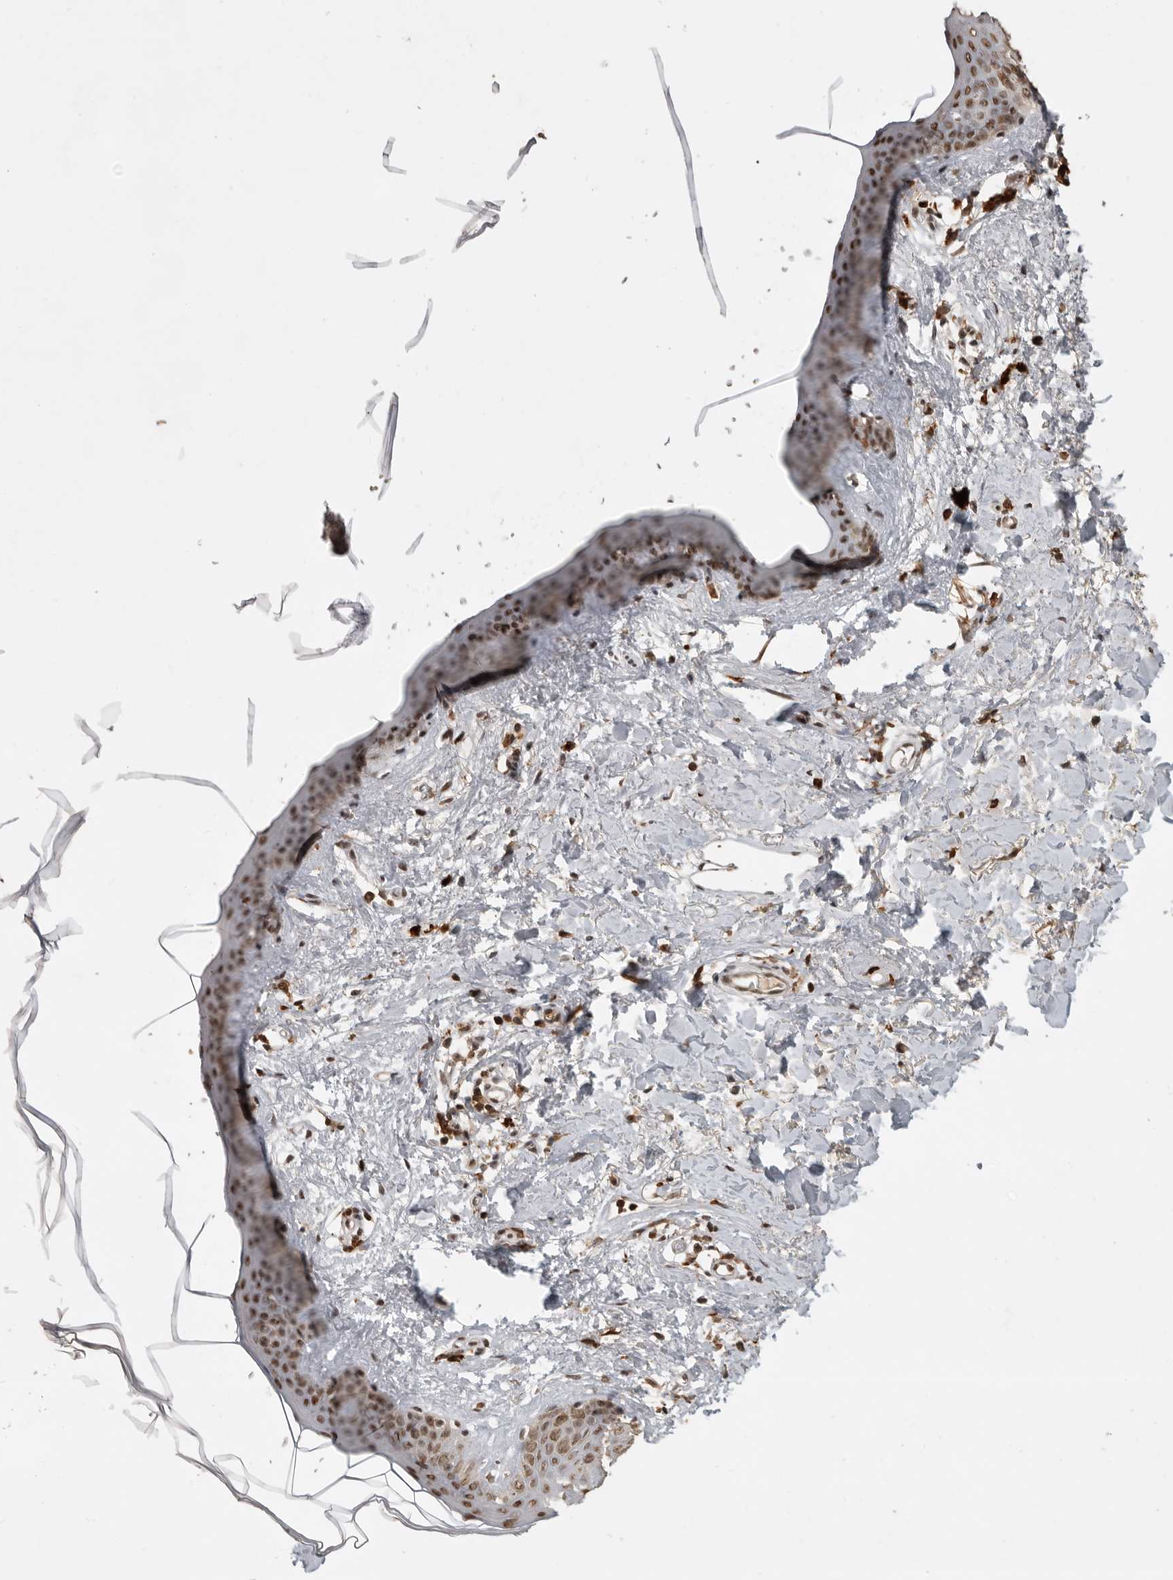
{"staining": {"intensity": "strong", "quantity": ">75%", "location": "cytoplasmic/membranous,nuclear"}, "tissue": "skin", "cell_type": "Fibroblasts", "image_type": "normal", "snomed": [{"axis": "morphology", "description": "Normal tissue, NOS"}, {"axis": "topography", "description": "Skin"}], "caption": "Brown immunohistochemical staining in unremarkable human skin shows strong cytoplasmic/membranous,nuclear positivity in about >75% of fibroblasts. (DAB = brown stain, brightfield microscopy at high magnification).", "gene": "CBLL1", "patient": {"sex": "female", "age": 46}}